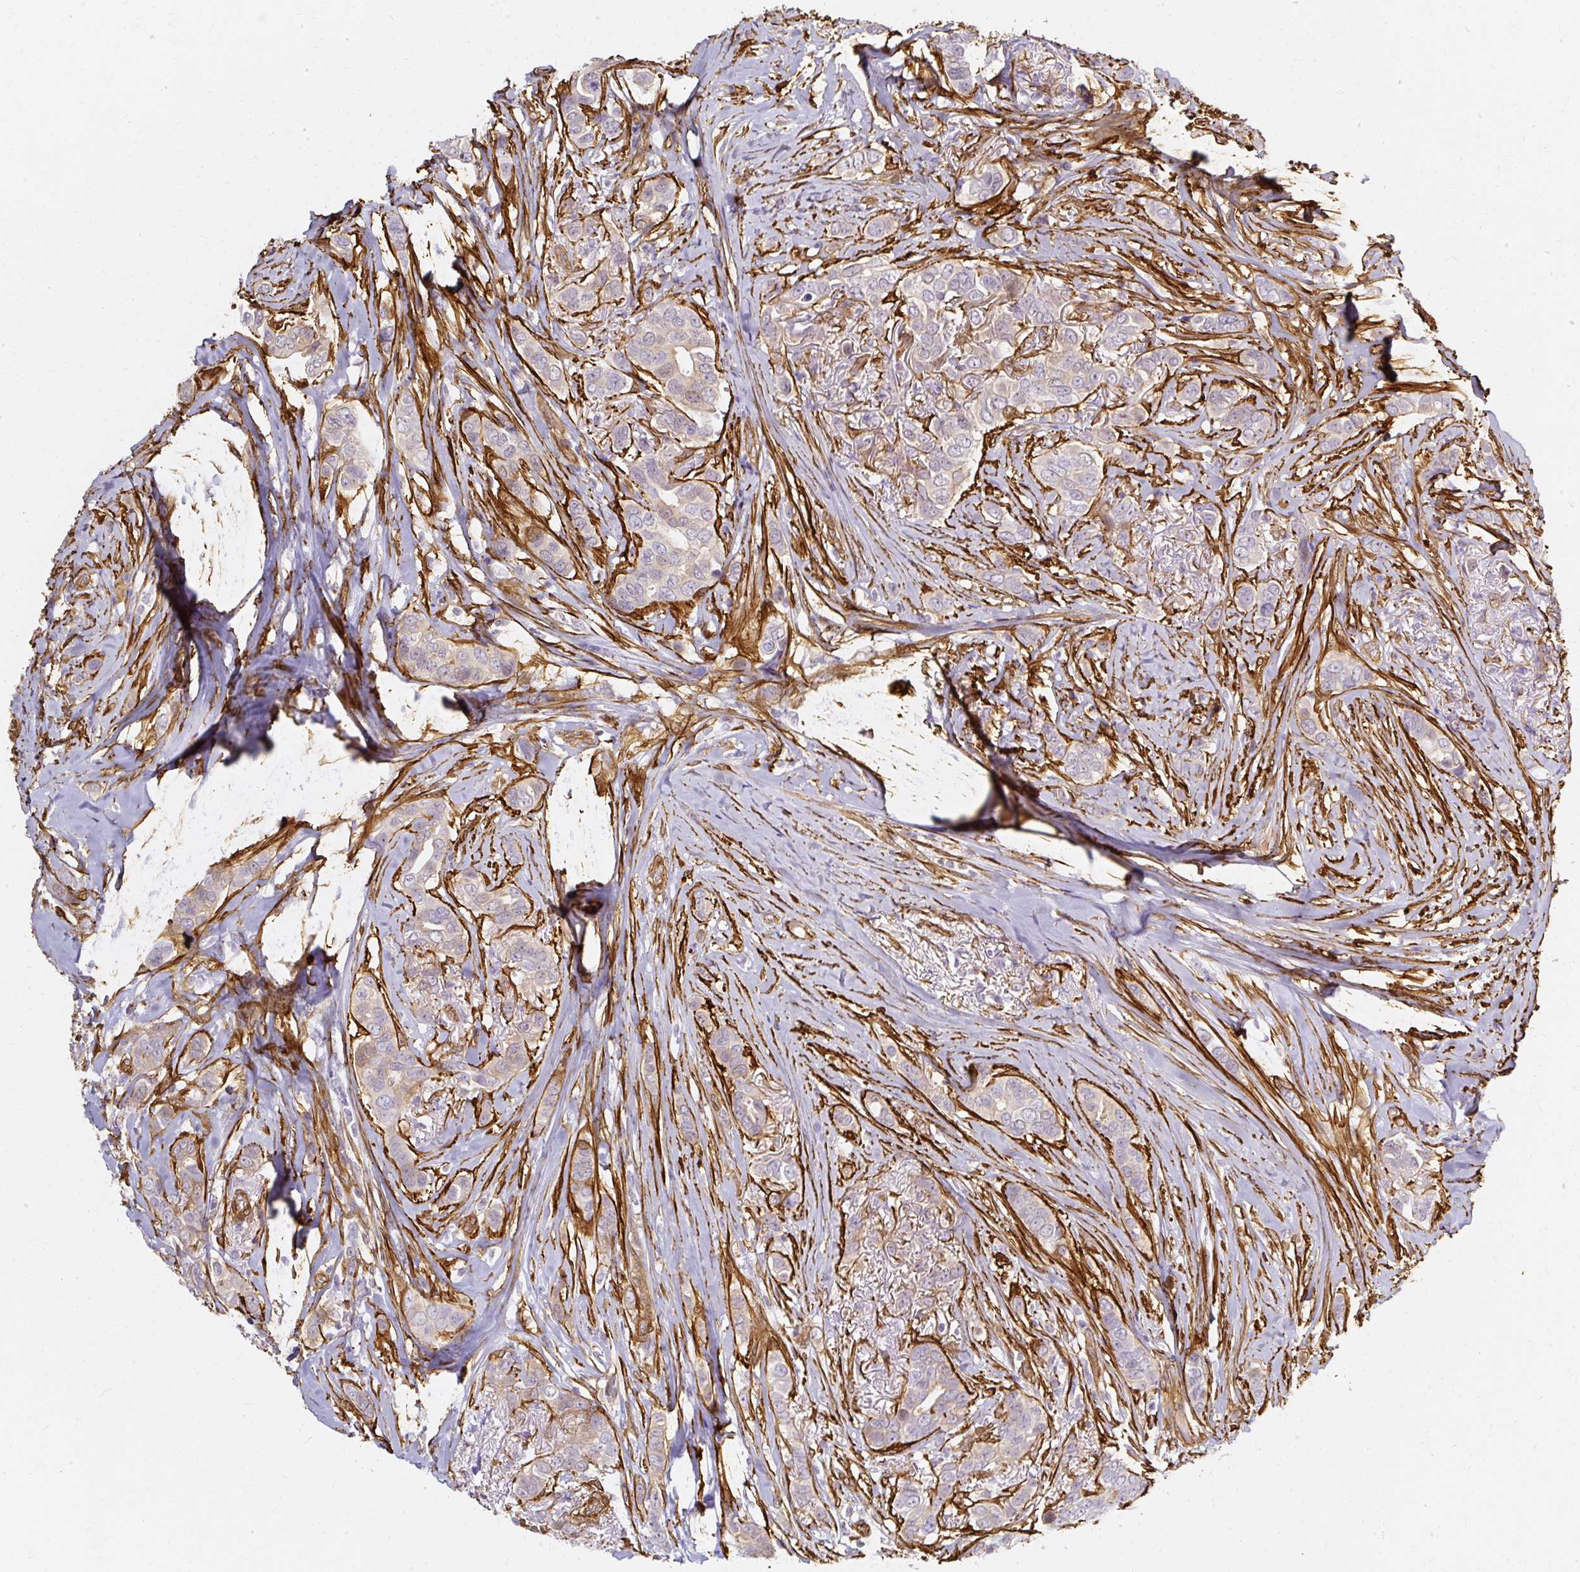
{"staining": {"intensity": "weak", "quantity": "25%-75%", "location": "cytoplasmic/membranous"}, "tissue": "breast cancer", "cell_type": "Tumor cells", "image_type": "cancer", "snomed": [{"axis": "morphology", "description": "Lobular carcinoma"}, {"axis": "topography", "description": "Breast"}], "caption": "About 25%-75% of tumor cells in human breast lobular carcinoma demonstrate weak cytoplasmic/membranous protein expression as visualized by brown immunohistochemical staining.", "gene": "CNN3", "patient": {"sex": "female", "age": 51}}